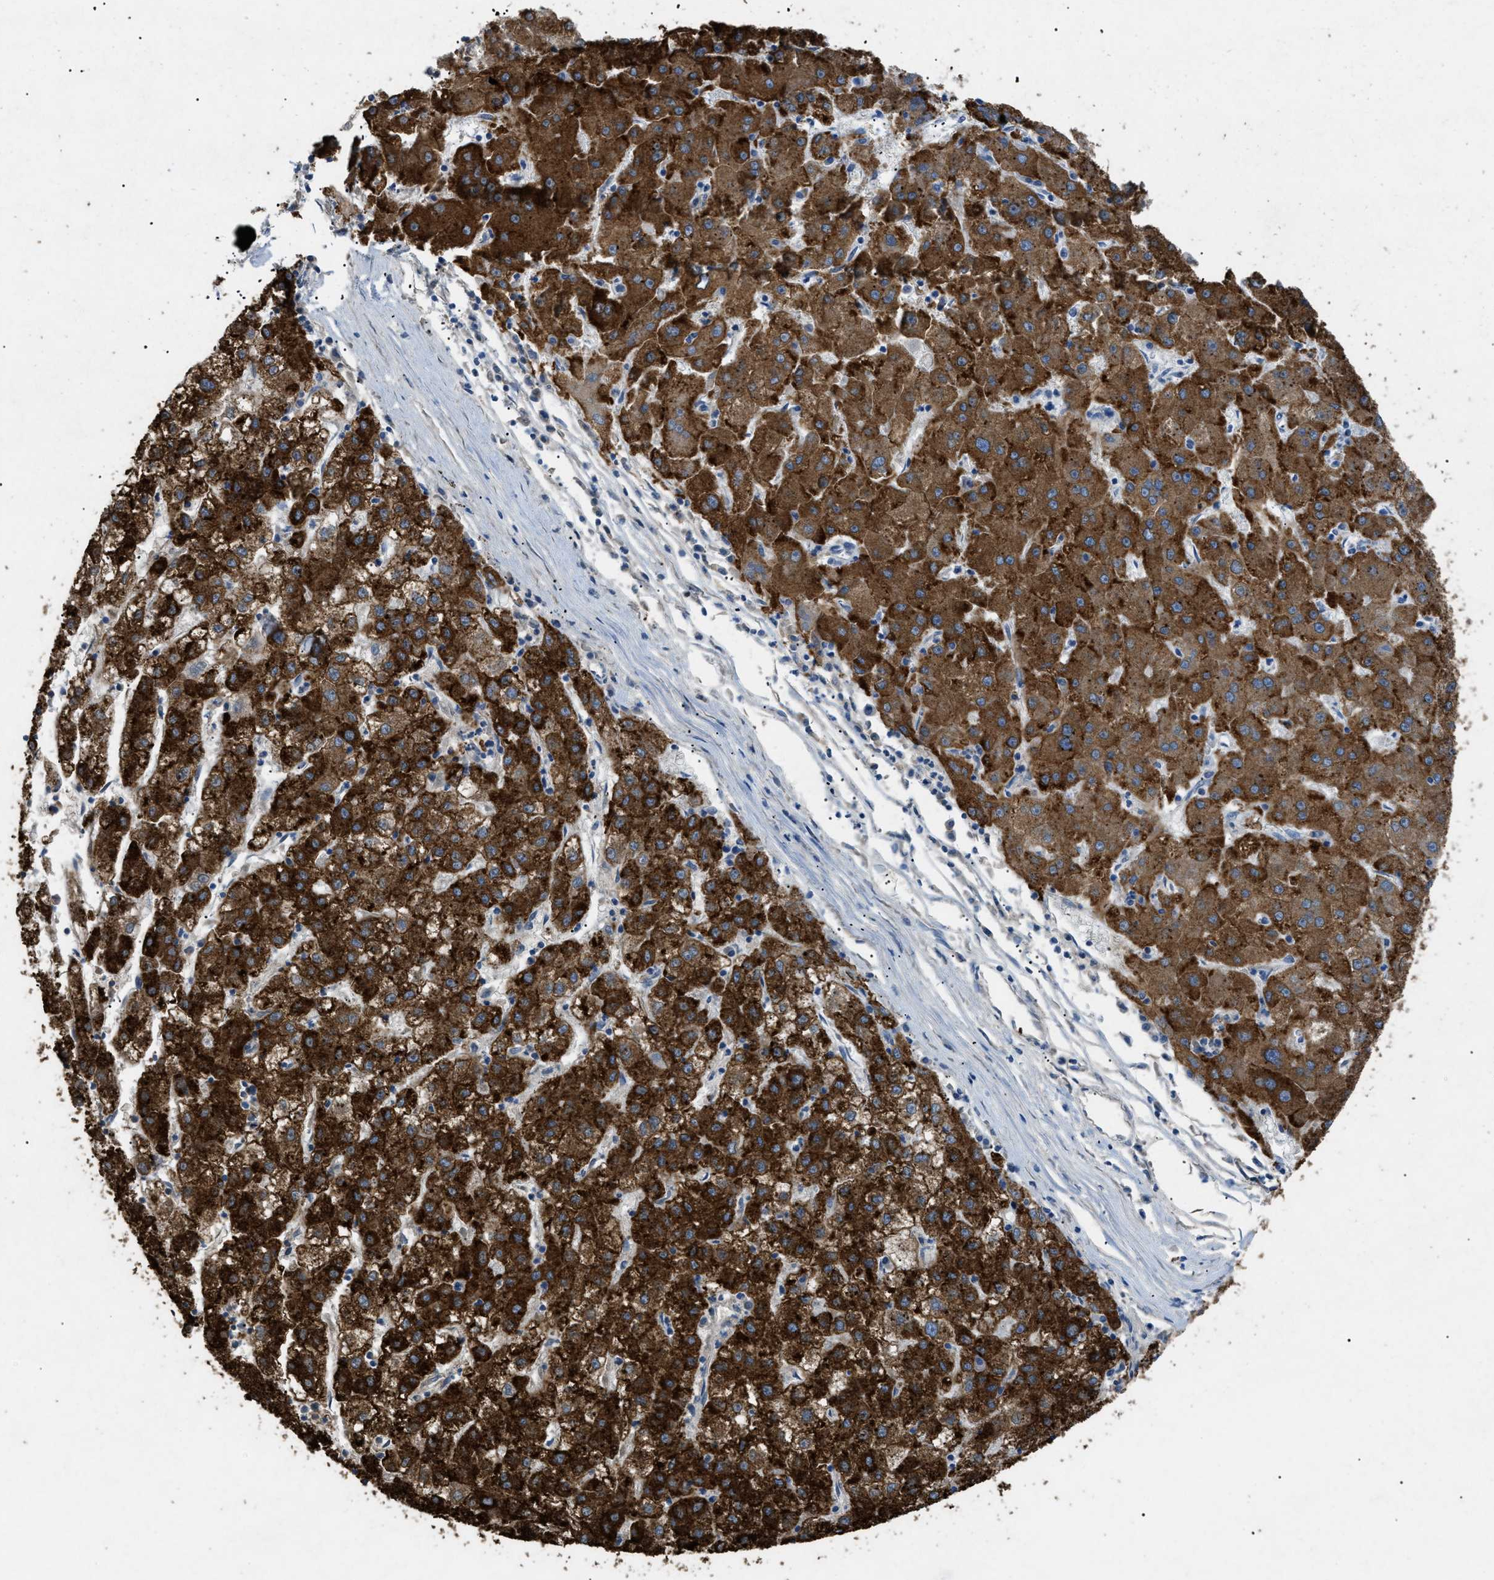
{"staining": {"intensity": "strong", "quantity": ">75%", "location": "cytoplasmic/membranous"}, "tissue": "liver cancer", "cell_type": "Tumor cells", "image_type": "cancer", "snomed": [{"axis": "morphology", "description": "Carcinoma, Hepatocellular, NOS"}, {"axis": "topography", "description": "Liver"}], "caption": "An immunohistochemistry histopathology image of tumor tissue is shown. Protein staining in brown highlights strong cytoplasmic/membranous positivity in hepatocellular carcinoma (liver) within tumor cells.", "gene": "TASOR", "patient": {"sex": "male", "age": 72}}